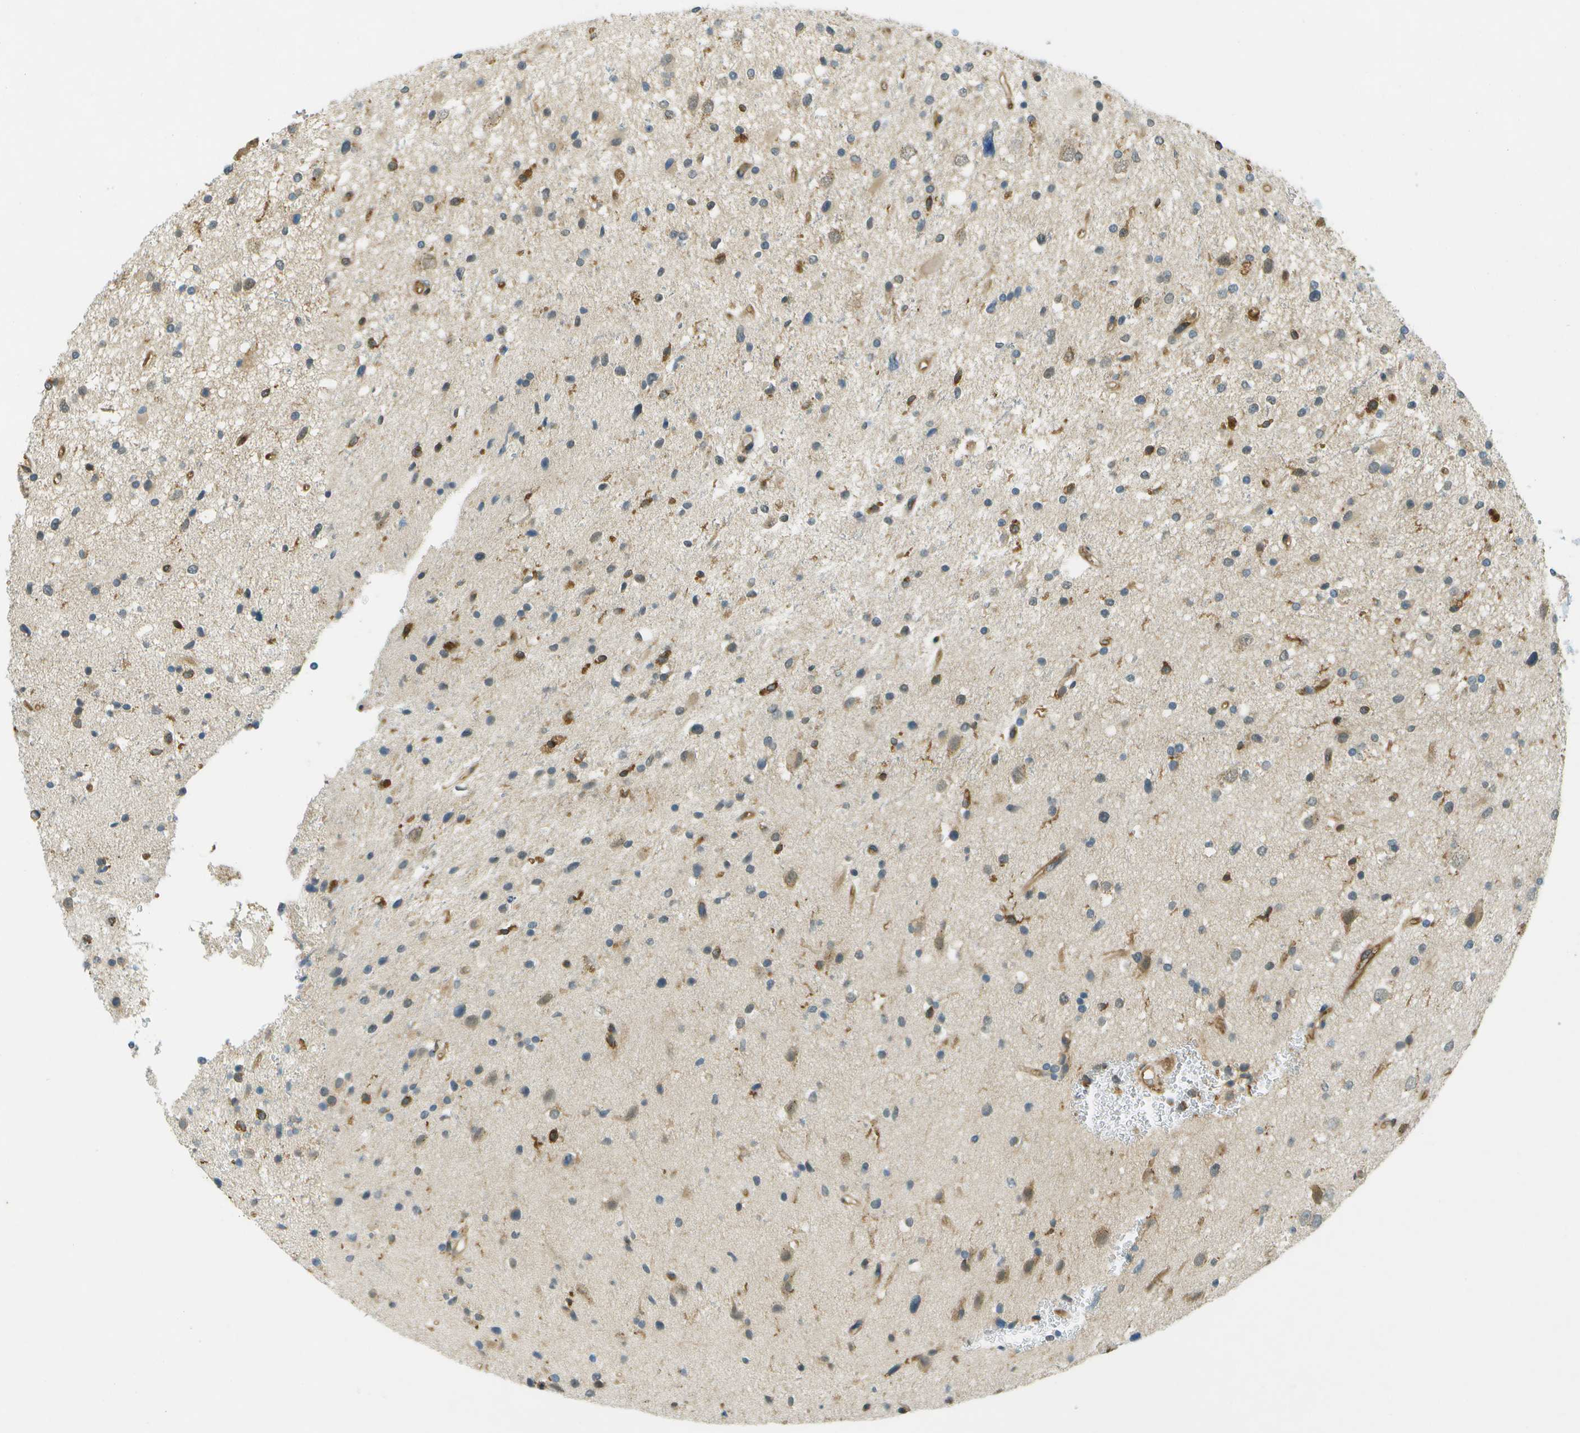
{"staining": {"intensity": "negative", "quantity": "none", "location": "none"}, "tissue": "glioma", "cell_type": "Tumor cells", "image_type": "cancer", "snomed": [{"axis": "morphology", "description": "Glioma, malignant, High grade"}, {"axis": "topography", "description": "Brain"}], "caption": "Glioma stained for a protein using immunohistochemistry (IHC) exhibits no staining tumor cells.", "gene": "TMTC1", "patient": {"sex": "male", "age": 33}}